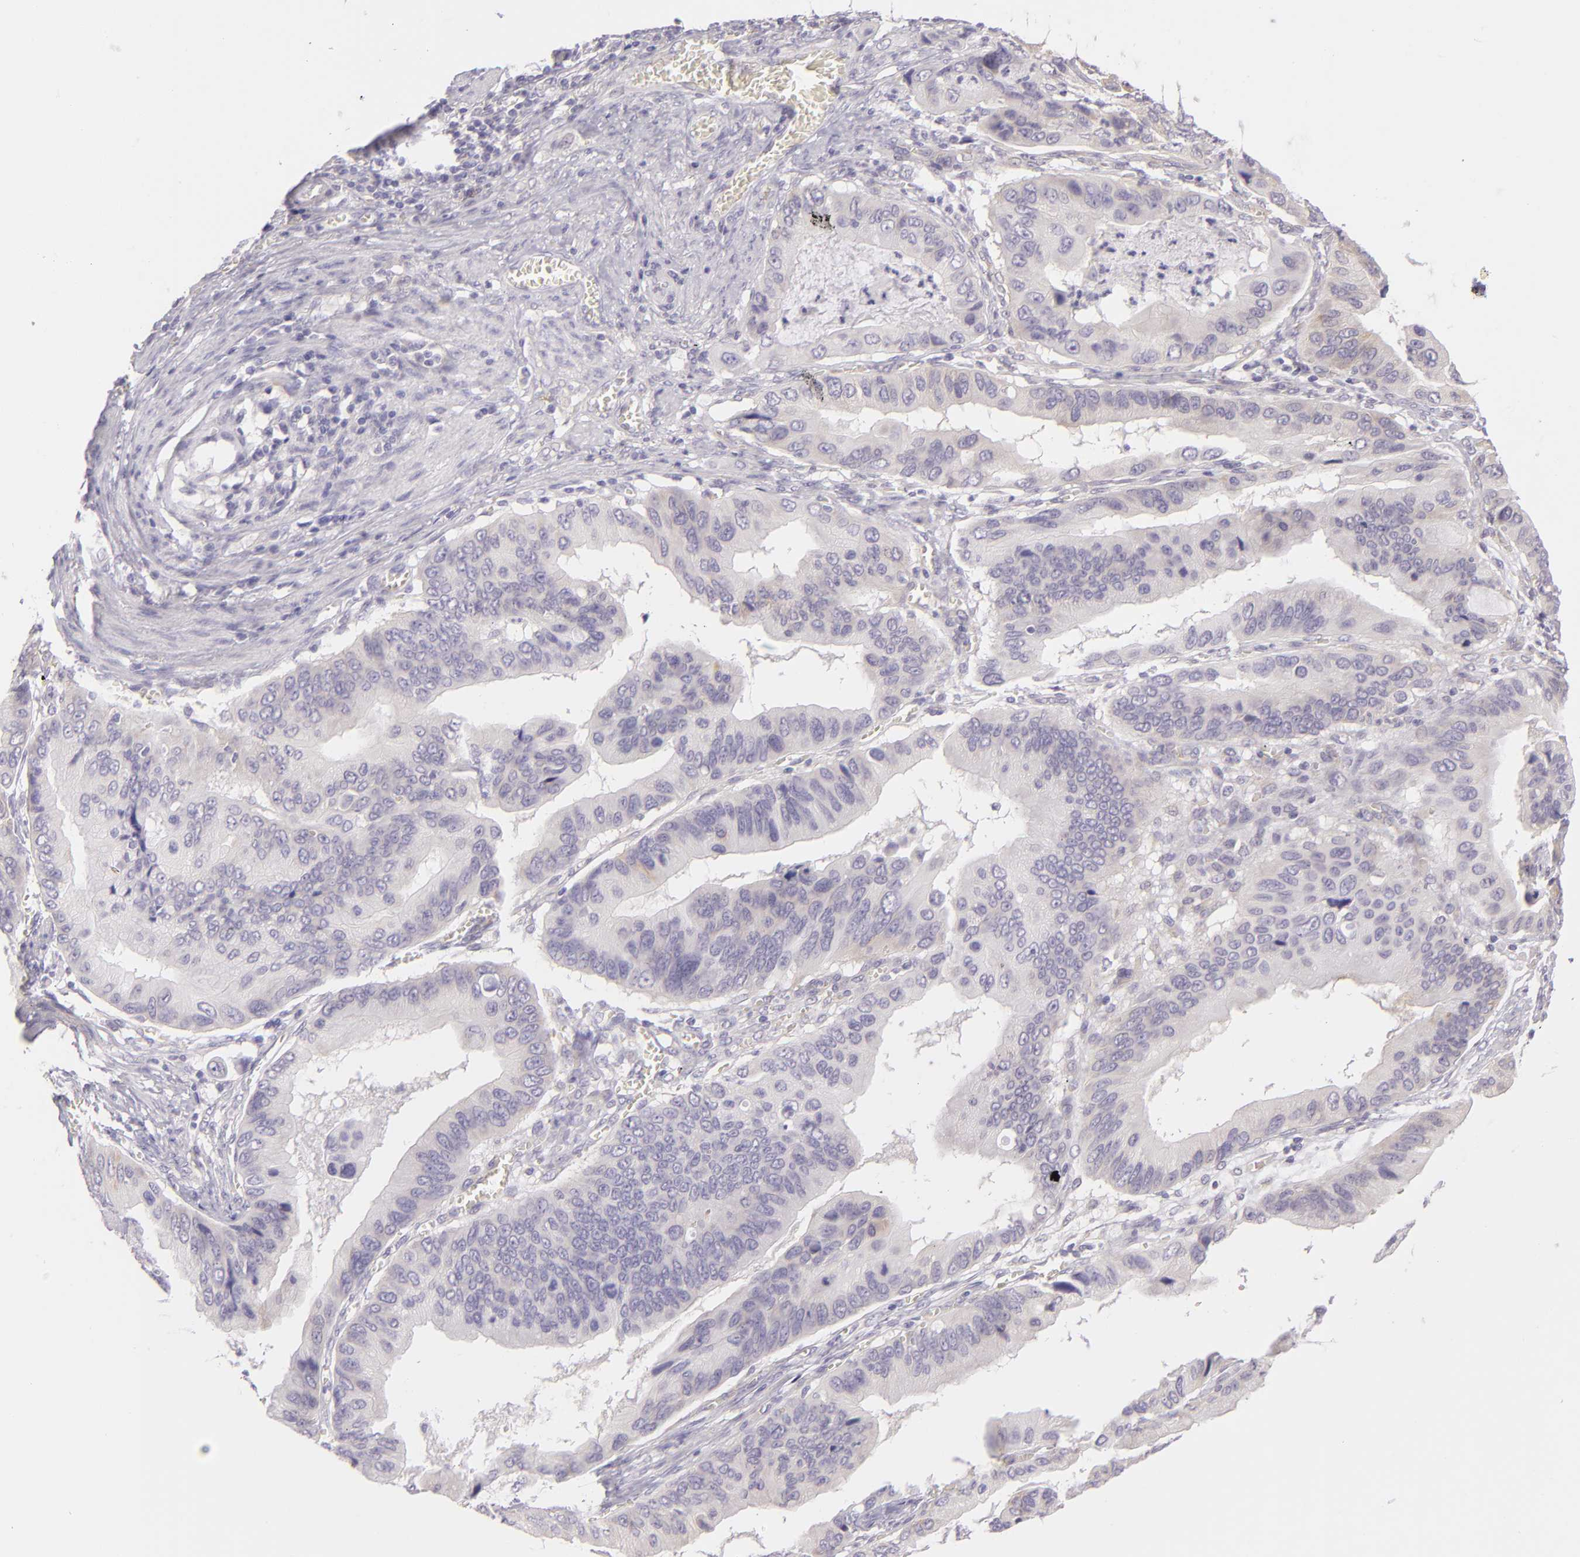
{"staining": {"intensity": "negative", "quantity": "none", "location": "none"}, "tissue": "stomach cancer", "cell_type": "Tumor cells", "image_type": "cancer", "snomed": [{"axis": "morphology", "description": "Adenocarcinoma, NOS"}, {"axis": "topography", "description": "Stomach, upper"}], "caption": "An immunohistochemistry (IHC) histopathology image of adenocarcinoma (stomach) is shown. There is no staining in tumor cells of adenocarcinoma (stomach).", "gene": "ZC3H7B", "patient": {"sex": "male", "age": 80}}